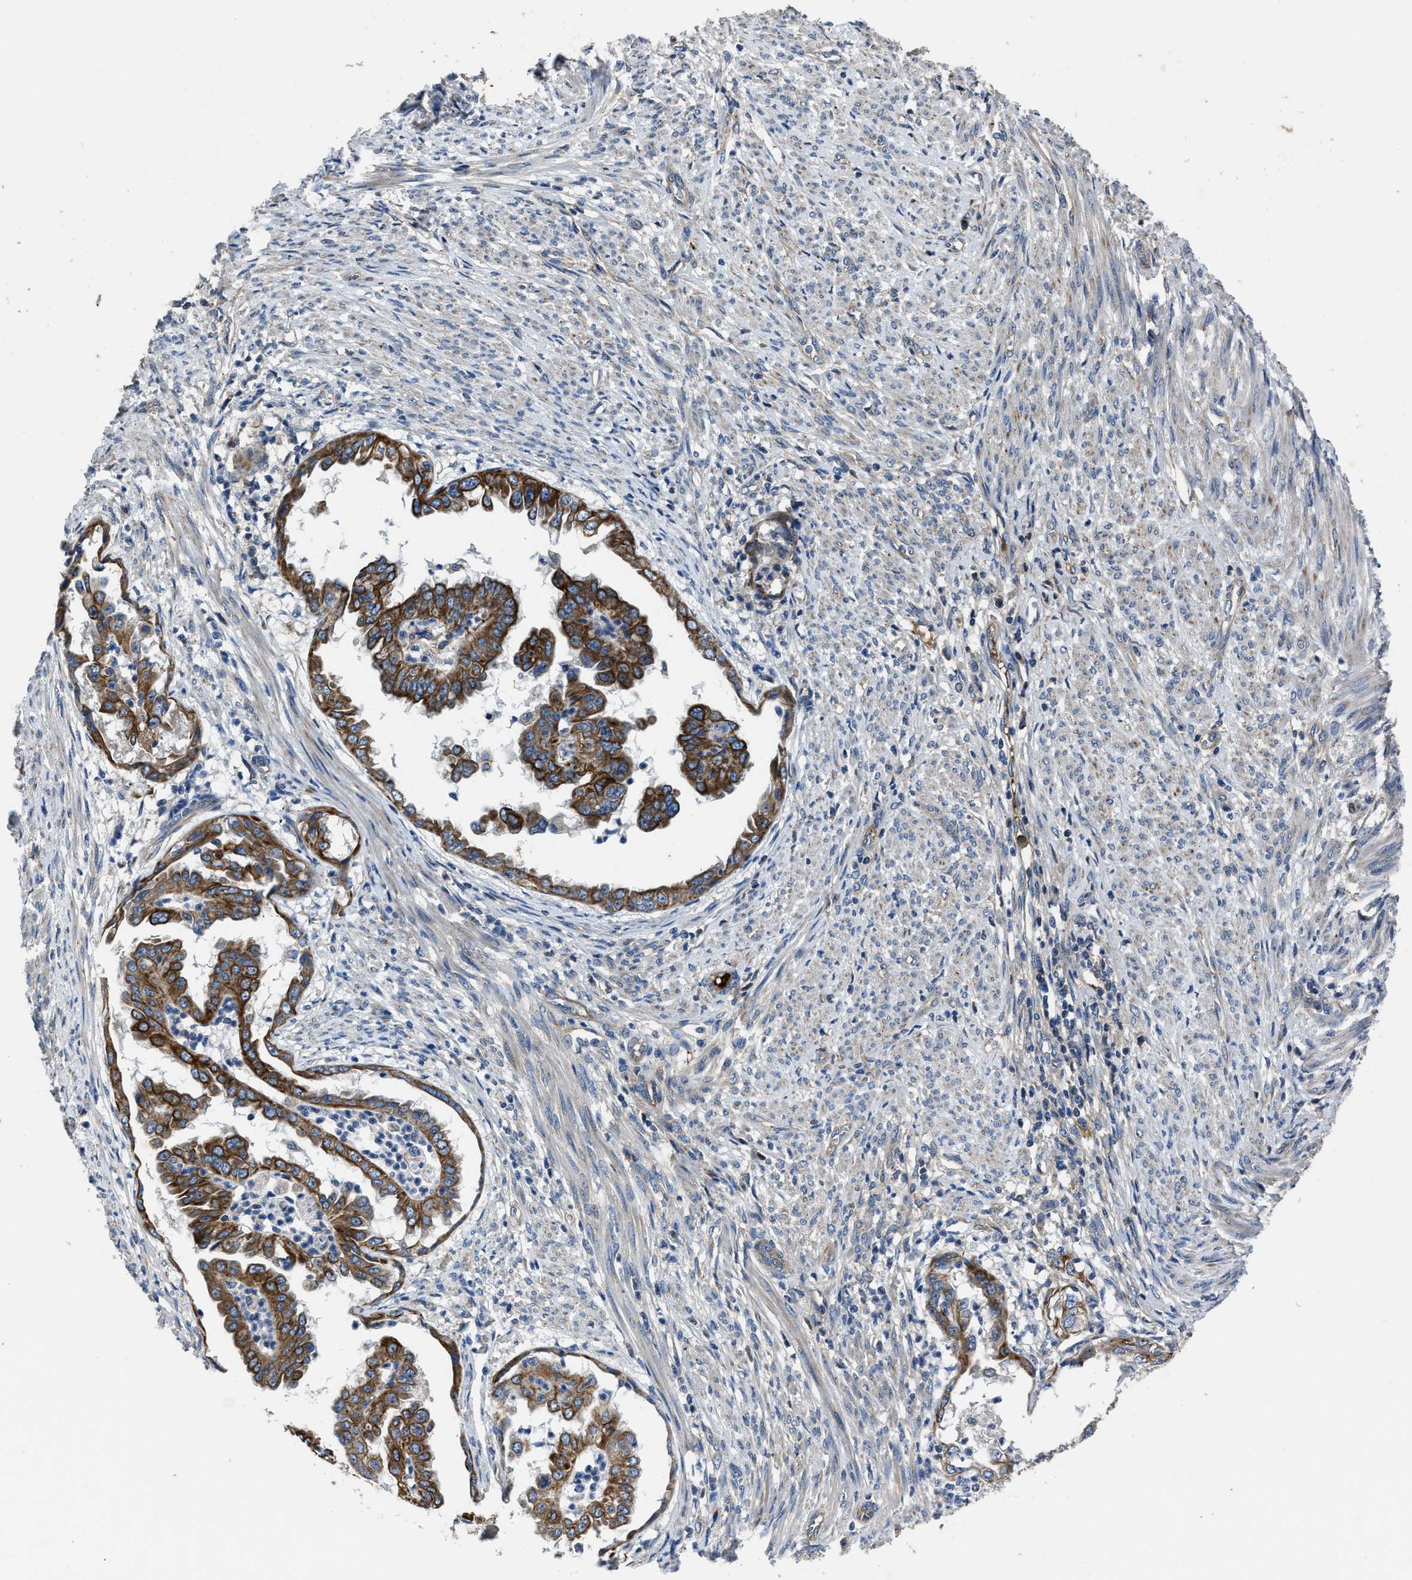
{"staining": {"intensity": "strong", "quantity": ">75%", "location": "cytoplasmic/membranous"}, "tissue": "endometrial cancer", "cell_type": "Tumor cells", "image_type": "cancer", "snomed": [{"axis": "morphology", "description": "Adenocarcinoma, NOS"}, {"axis": "topography", "description": "Endometrium"}], "caption": "Immunohistochemical staining of endometrial cancer displays high levels of strong cytoplasmic/membranous positivity in approximately >75% of tumor cells.", "gene": "ERC1", "patient": {"sex": "female", "age": 85}}